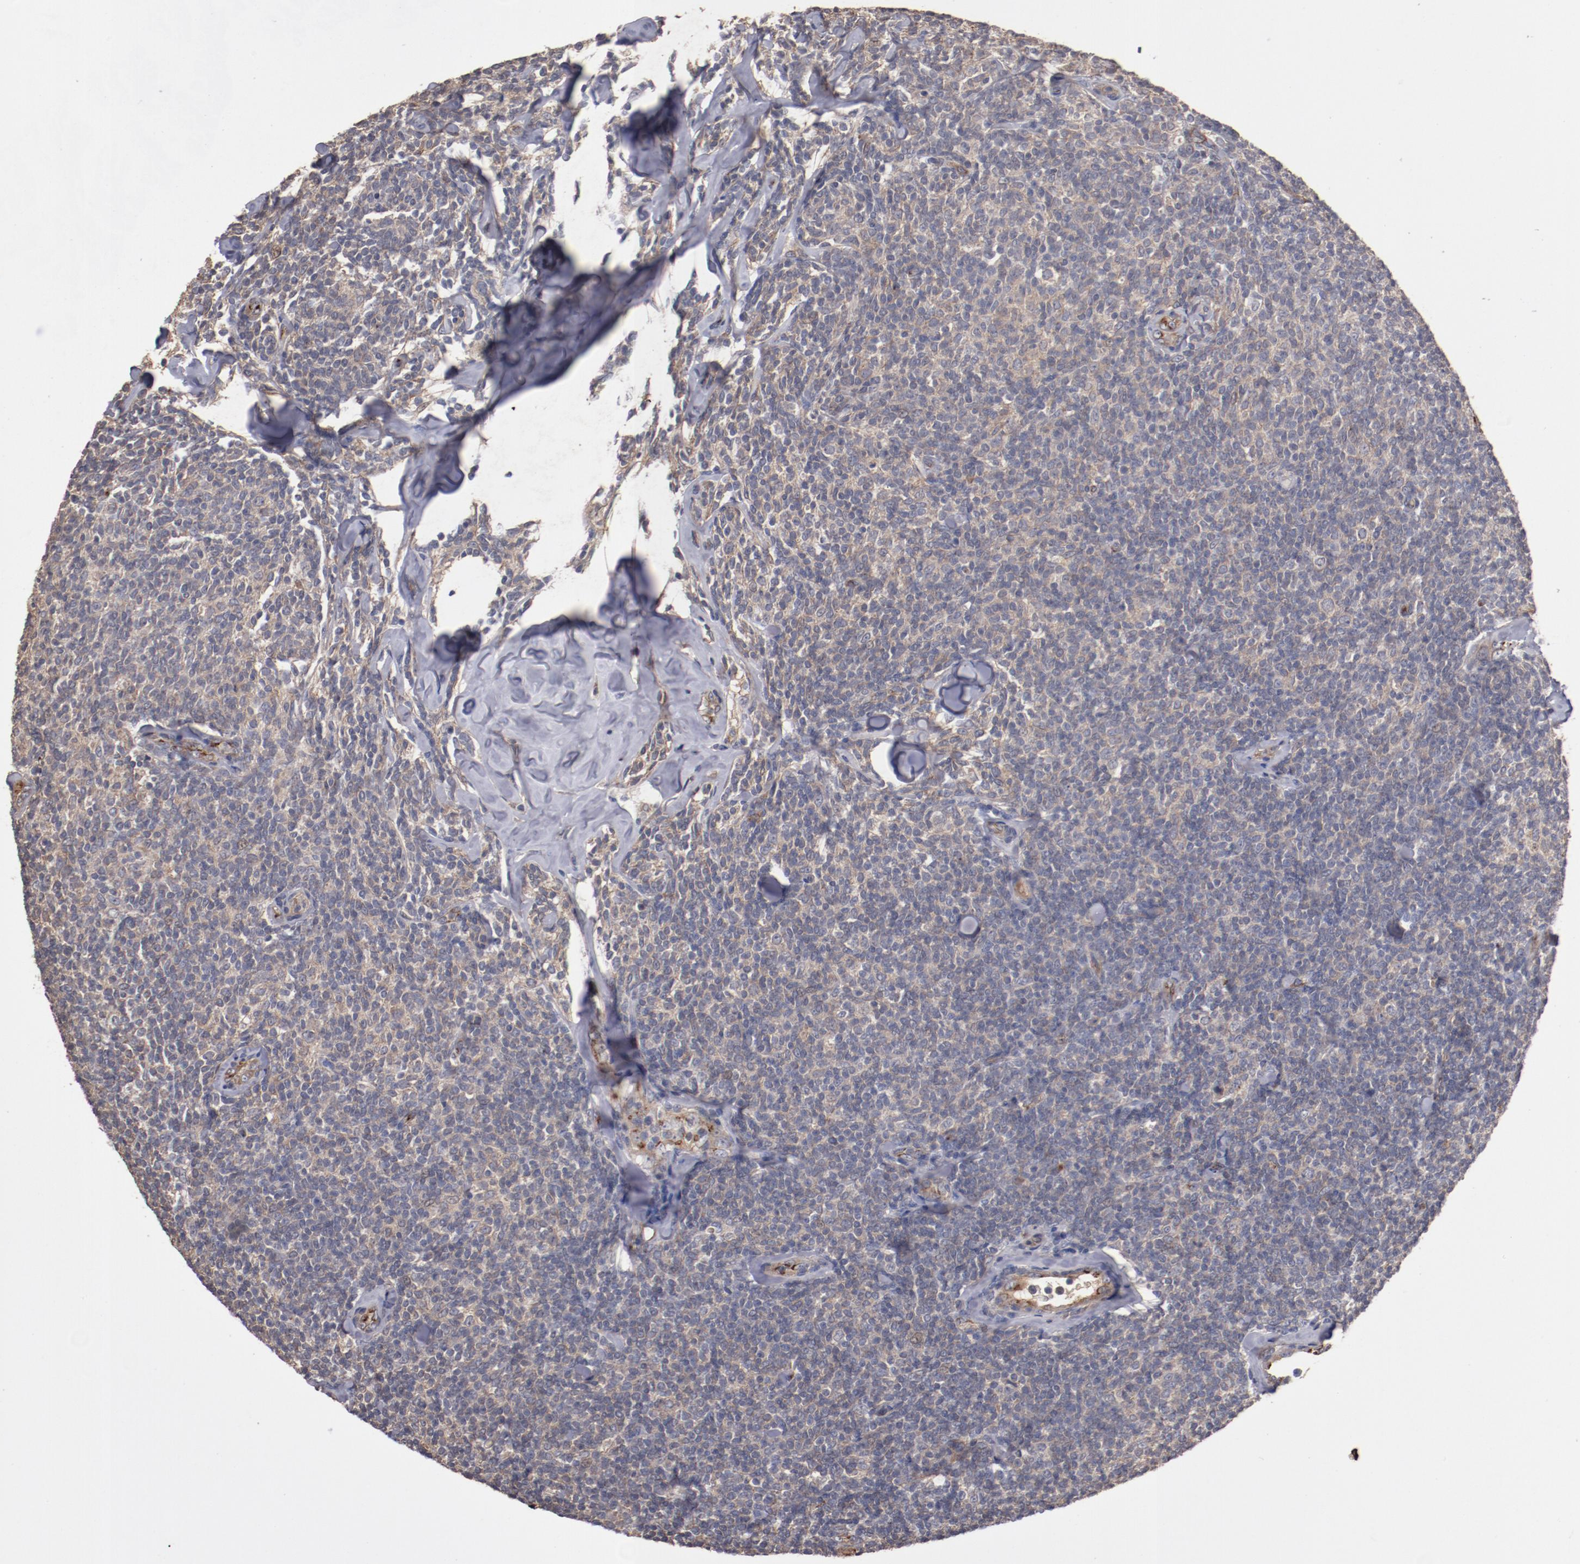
{"staining": {"intensity": "weak", "quantity": "25%-75%", "location": "cytoplasmic/membranous"}, "tissue": "lymphoma", "cell_type": "Tumor cells", "image_type": "cancer", "snomed": [{"axis": "morphology", "description": "Malignant lymphoma, non-Hodgkin's type, Low grade"}, {"axis": "topography", "description": "Lymph node"}], "caption": "Lymphoma was stained to show a protein in brown. There is low levels of weak cytoplasmic/membranous positivity in about 25%-75% of tumor cells. (Brightfield microscopy of DAB IHC at high magnification).", "gene": "DIPK2B", "patient": {"sex": "female", "age": 56}}